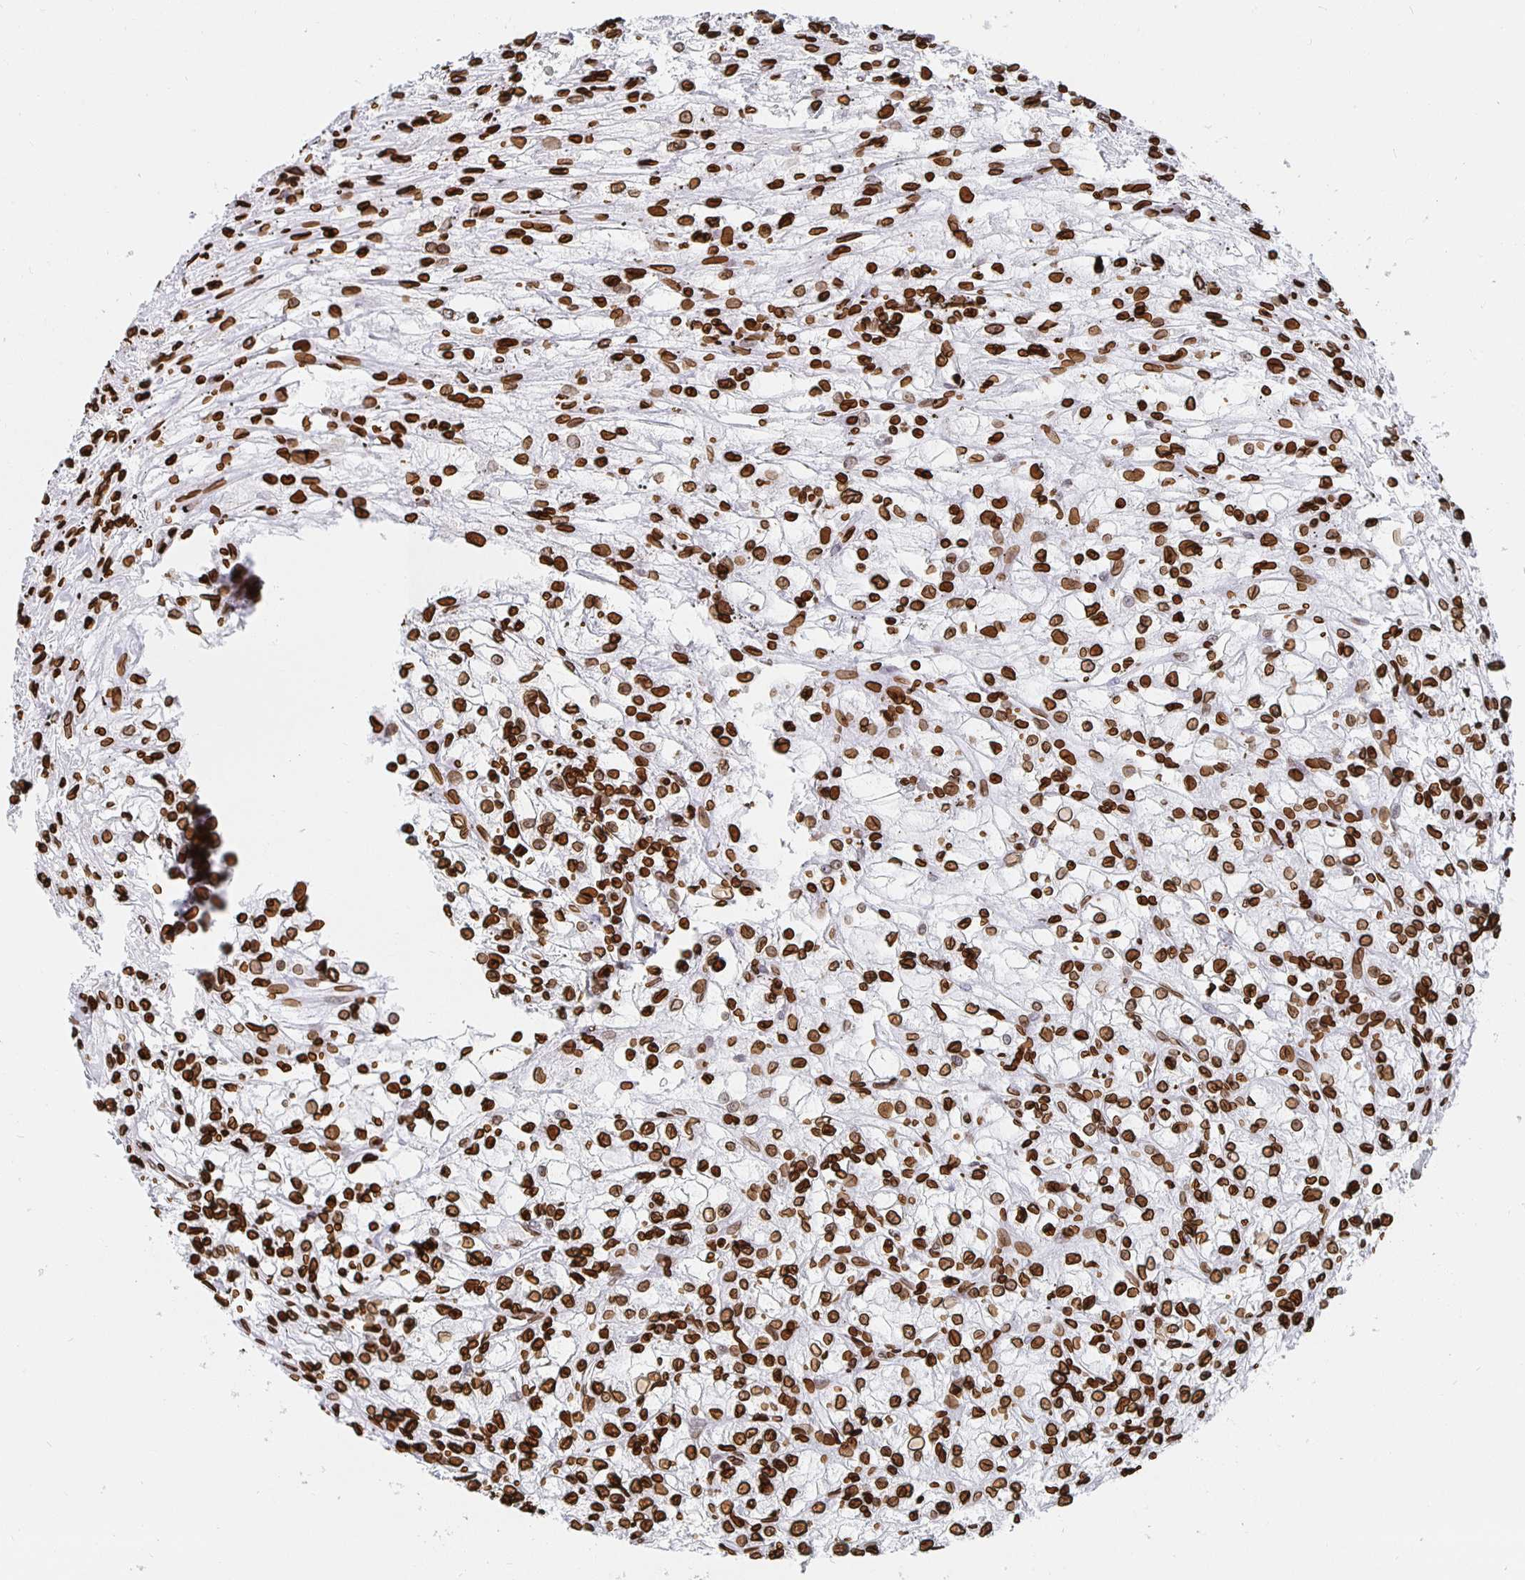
{"staining": {"intensity": "strong", "quantity": ">75%", "location": "cytoplasmic/membranous,nuclear"}, "tissue": "renal cancer", "cell_type": "Tumor cells", "image_type": "cancer", "snomed": [{"axis": "morphology", "description": "Adenocarcinoma, NOS"}, {"axis": "topography", "description": "Kidney"}], "caption": "High-magnification brightfield microscopy of adenocarcinoma (renal) stained with DAB (brown) and counterstained with hematoxylin (blue). tumor cells exhibit strong cytoplasmic/membranous and nuclear expression is present in approximately>75% of cells.", "gene": "LMNB1", "patient": {"sex": "female", "age": 59}}